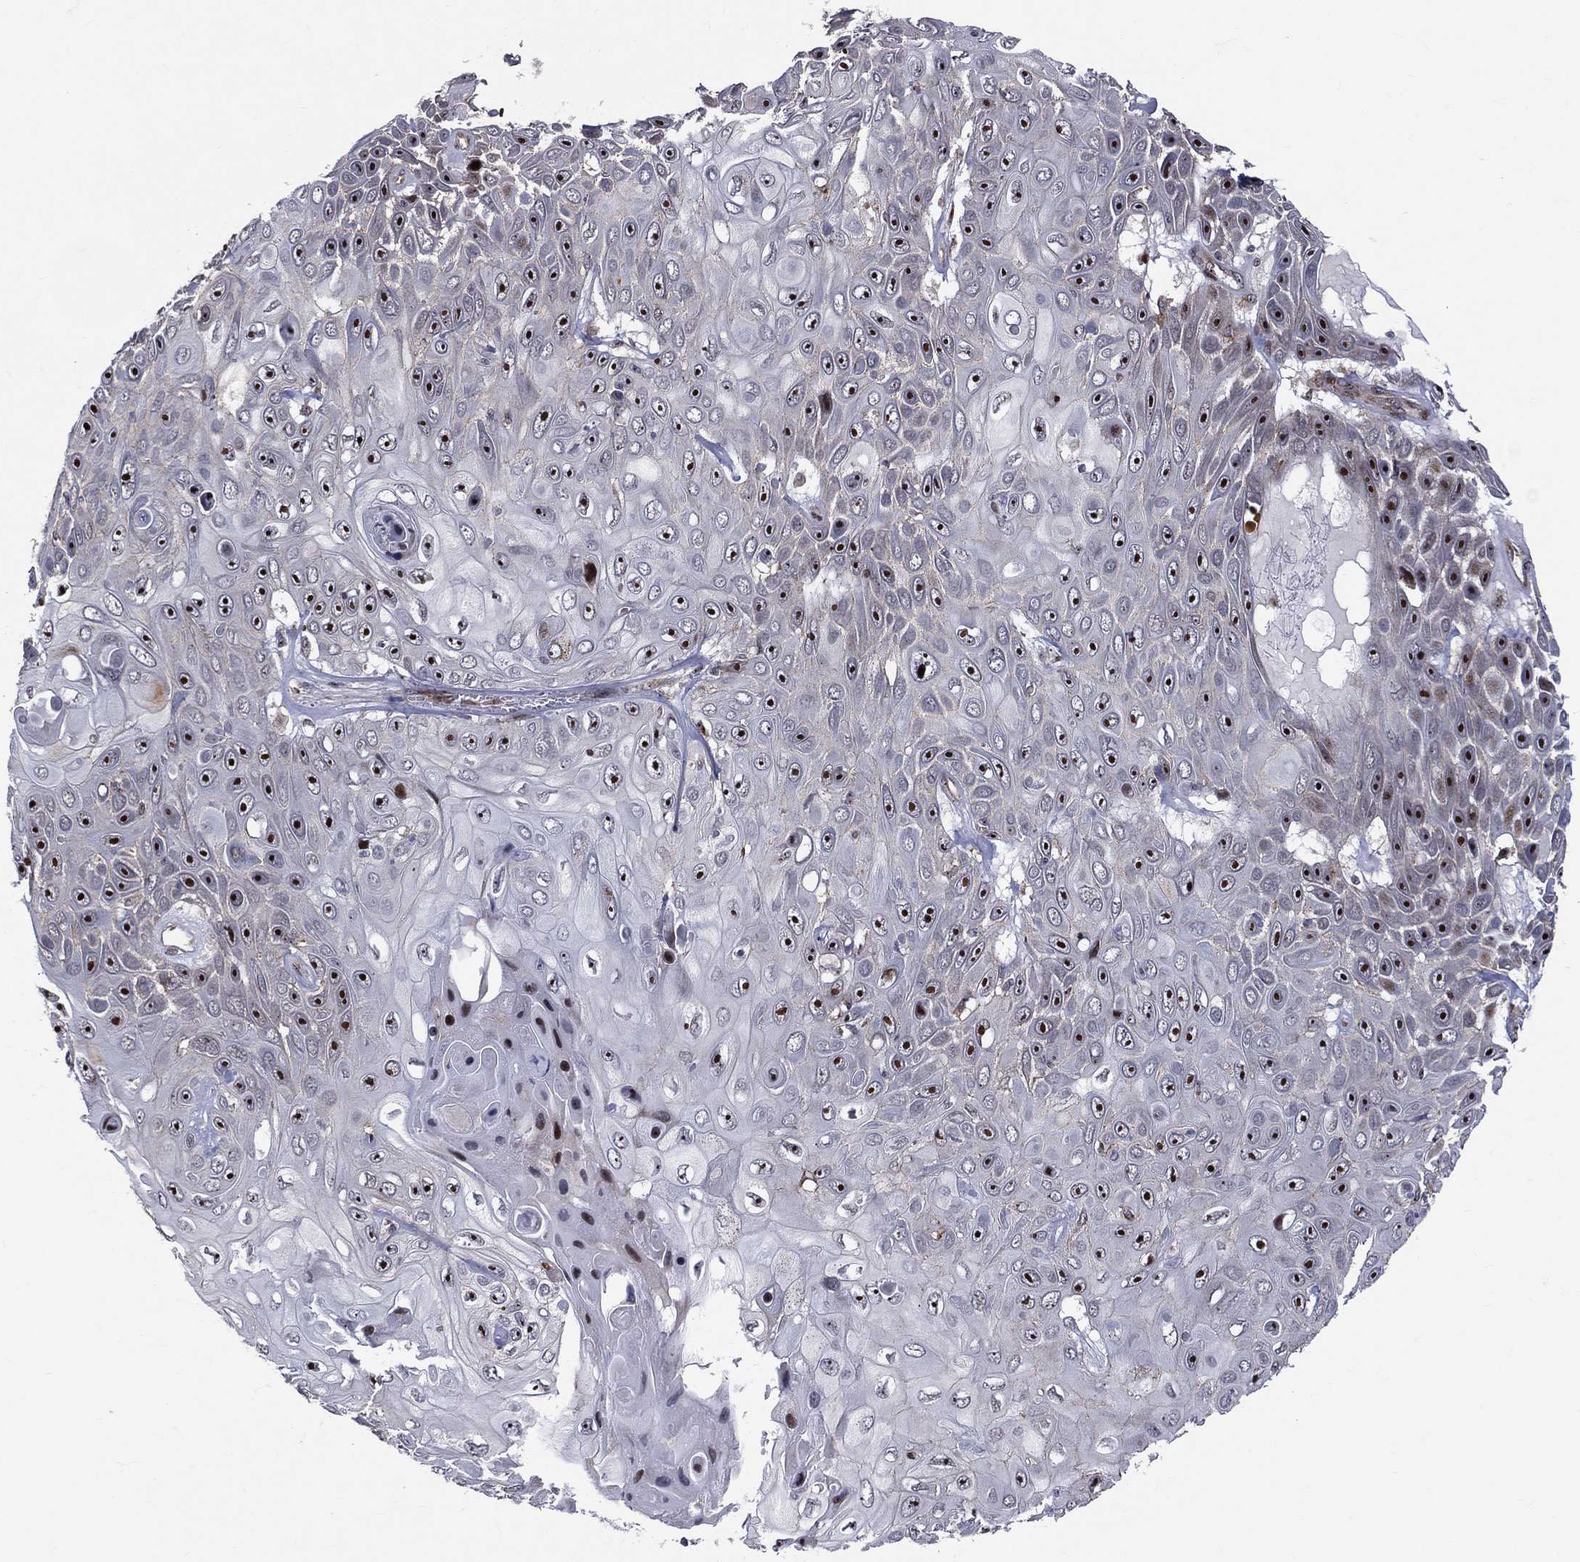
{"staining": {"intensity": "strong", "quantity": ">75%", "location": "nuclear"}, "tissue": "skin cancer", "cell_type": "Tumor cells", "image_type": "cancer", "snomed": [{"axis": "morphology", "description": "Squamous cell carcinoma, NOS"}, {"axis": "topography", "description": "Skin"}], "caption": "The immunohistochemical stain shows strong nuclear positivity in tumor cells of skin cancer tissue.", "gene": "VHL", "patient": {"sex": "male", "age": 82}}